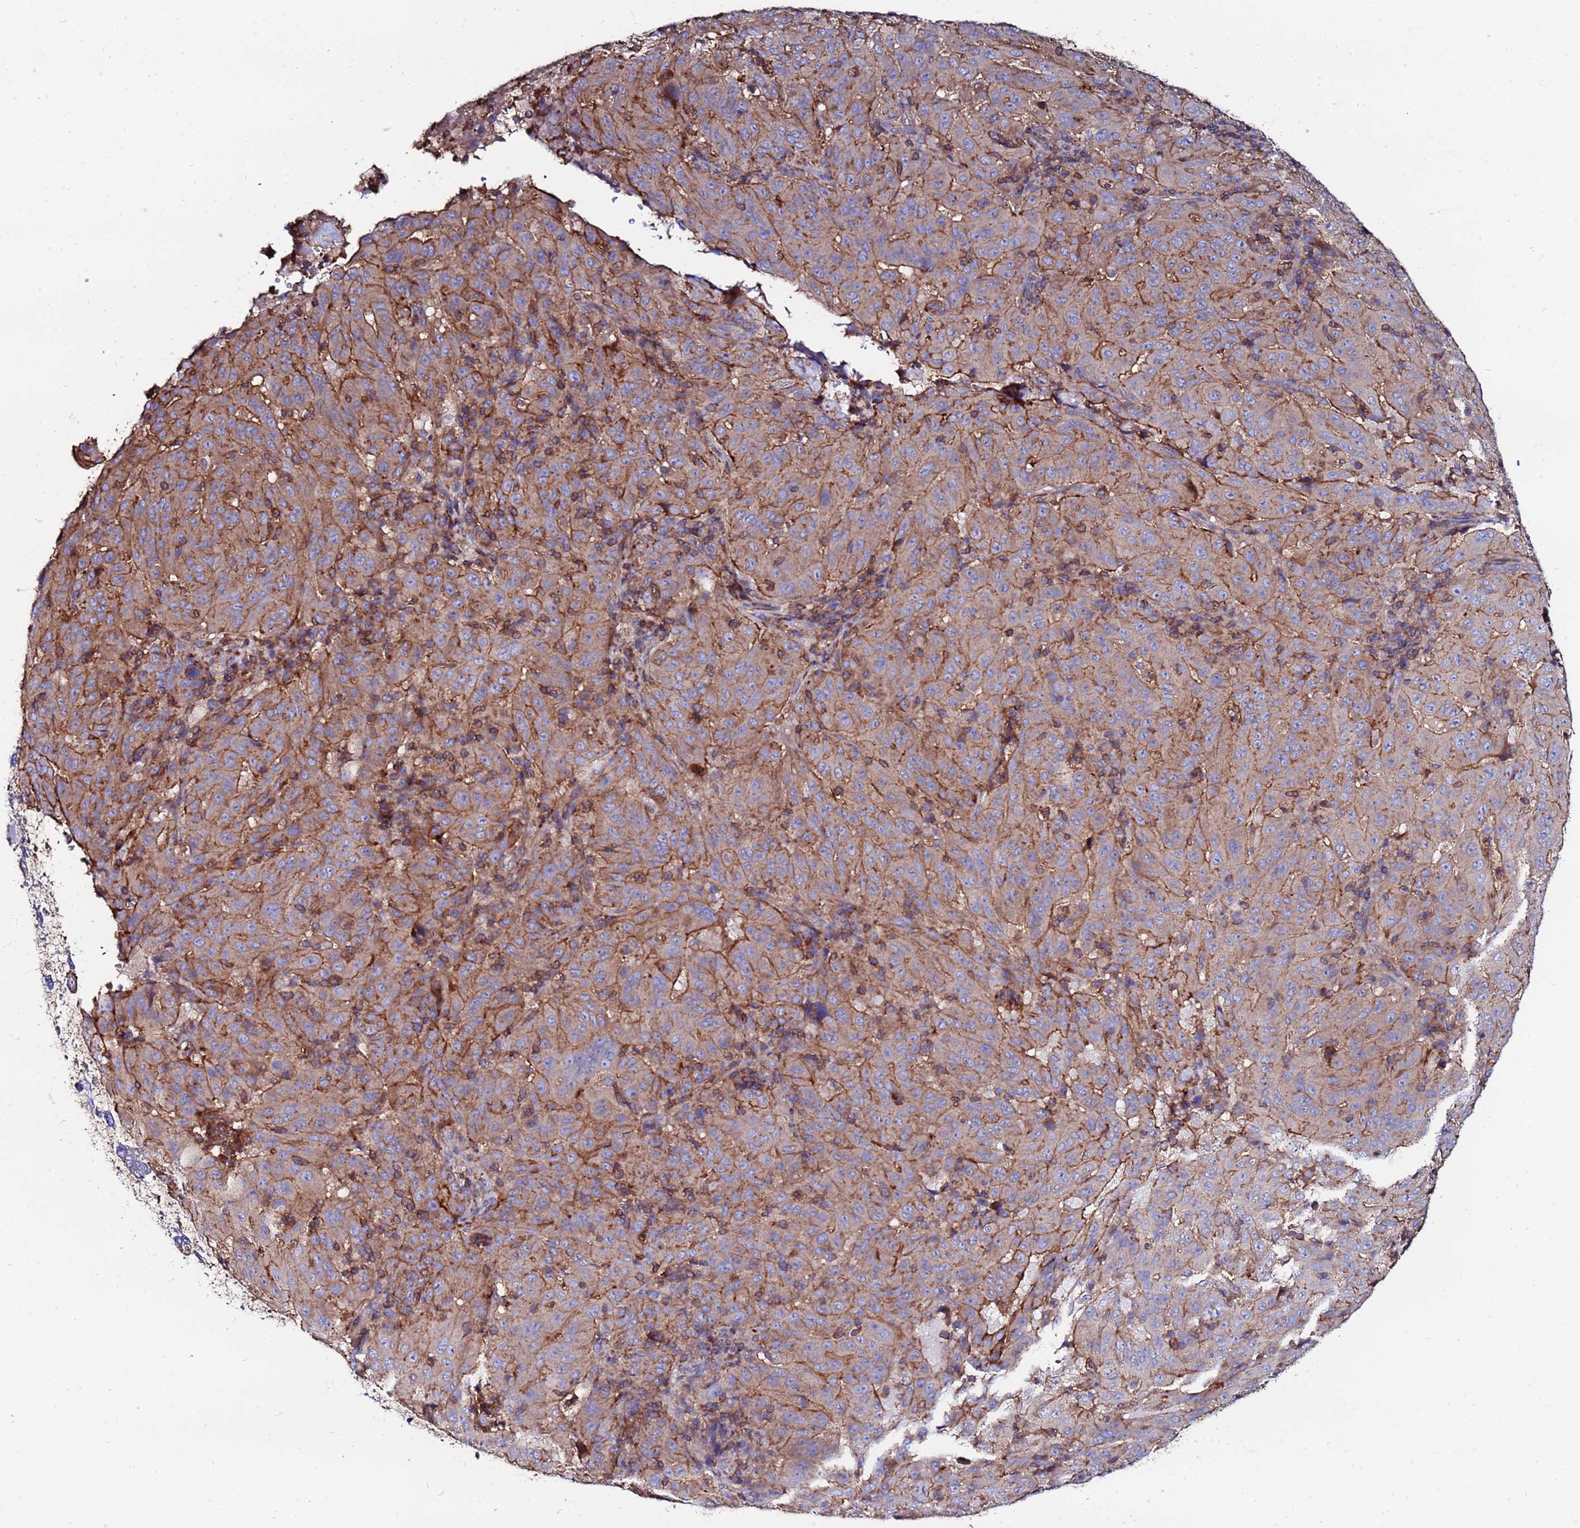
{"staining": {"intensity": "moderate", "quantity": ">75%", "location": "cytoplasmic/membranous"}, "tissue": "pancreatic cancer", "cell_type": "Tumor cells", "image_type": "cancer", "snomed": [{"axis": "morphology", "description": "Adenocarcinoma, NOS"}, {"axis": "topography", "description": "Pancreas"}], "caption": "Protein expression analysis of pancreatic cancer (adenocarcinoma) reveals moderate cytoplasmic/membranous positivity in approximately >75% of tumor cells.", "gene": "POTEE", "patient": {"sex": "male", "age": 63}}